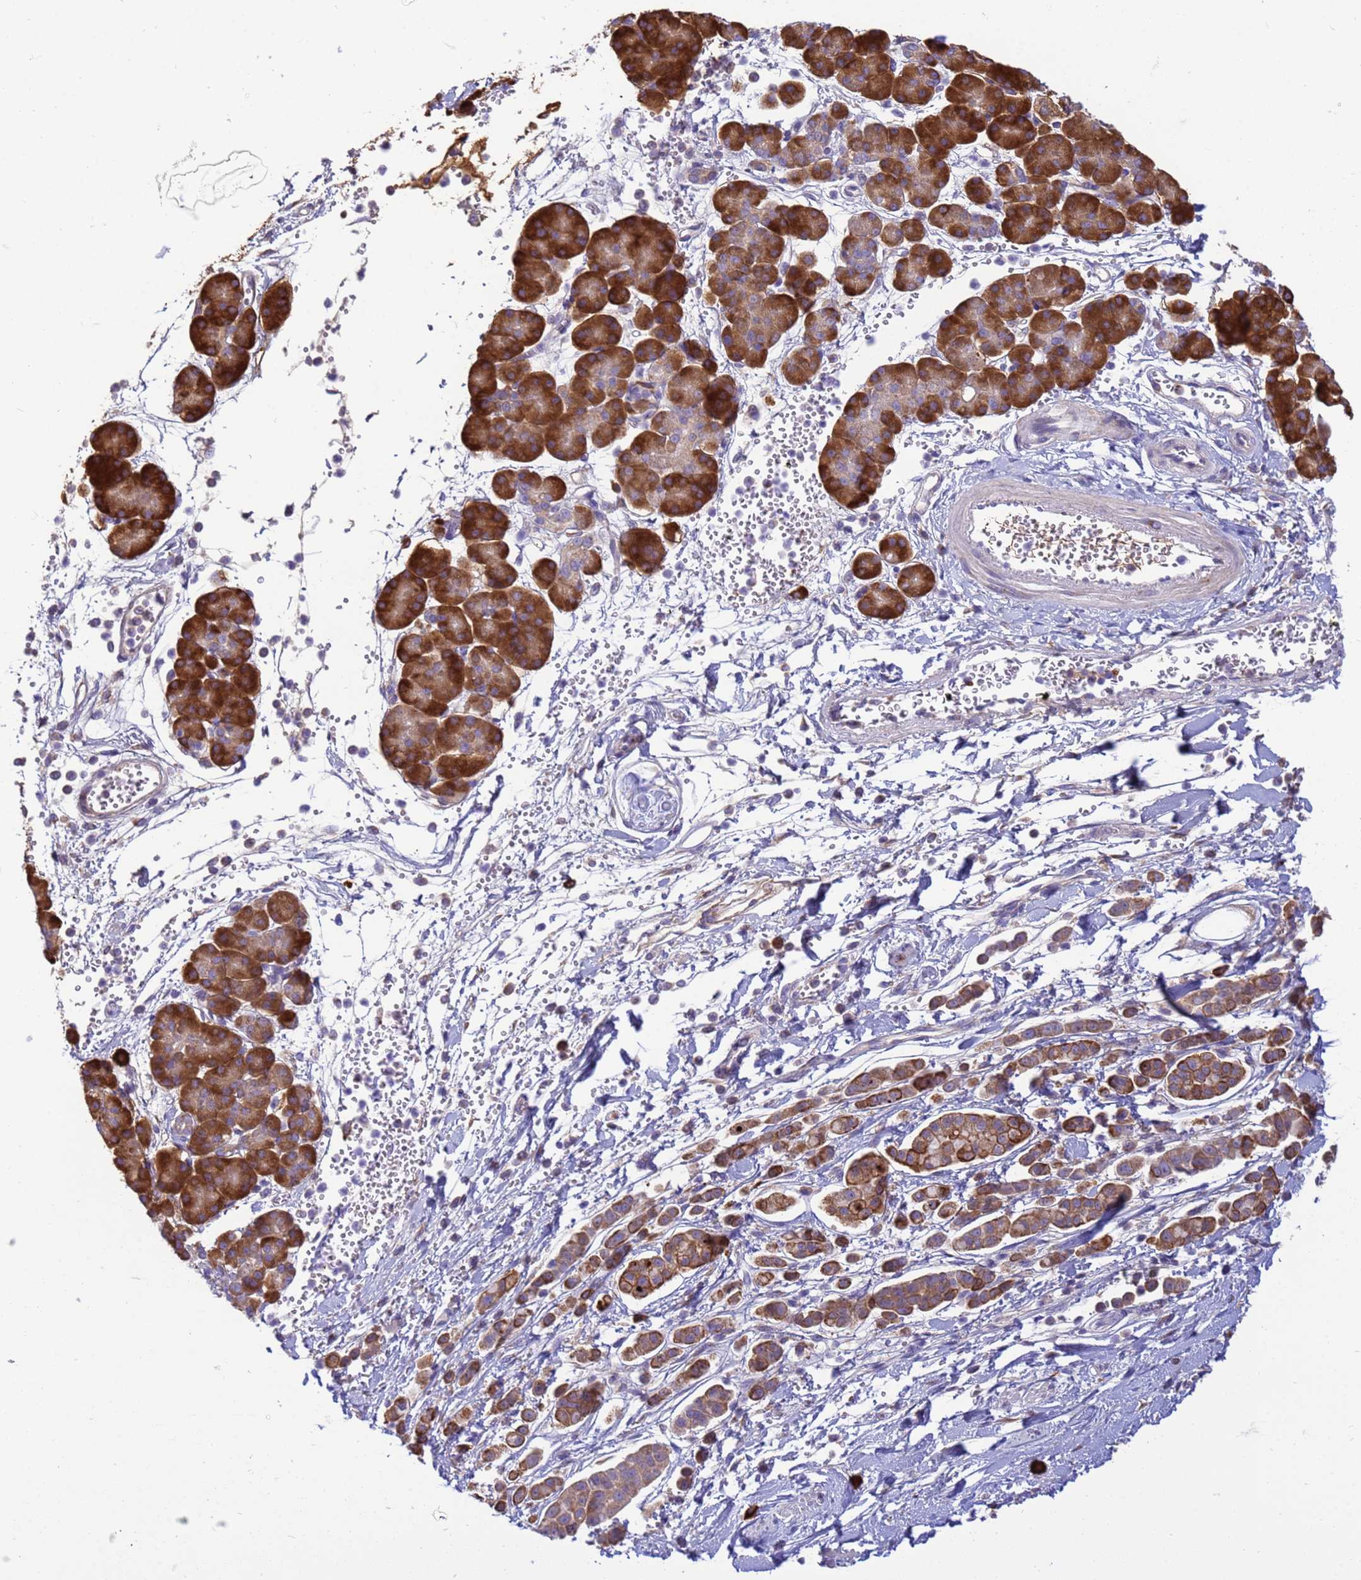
{"staining": {"intensity": "strong", "quantity": ">75%", "location": "cytoplasmic/membranous"}, "tissue": "pancreatic cancer", "cell_type": "Tumor cells", "image_type": "cancer", "snomed": [{"axis": "morphology", "description": "Normal tissue, NOS"}, {"axis": "morphology", "description": "Adenocarcinoma, NOS"}, {"axis": "topography", "description": "Pancreas"}], "caption": "Strong cytoplasmic/membranous positivity is identified in approximately >75% of tumor cells in pancreatic cancer. (DAB (3,3'-diaminobenzidine) IHC with brightfield microscopy, high magnification).", "gene": "THAP5", "patient": {"sex": "female", "age": 64}}